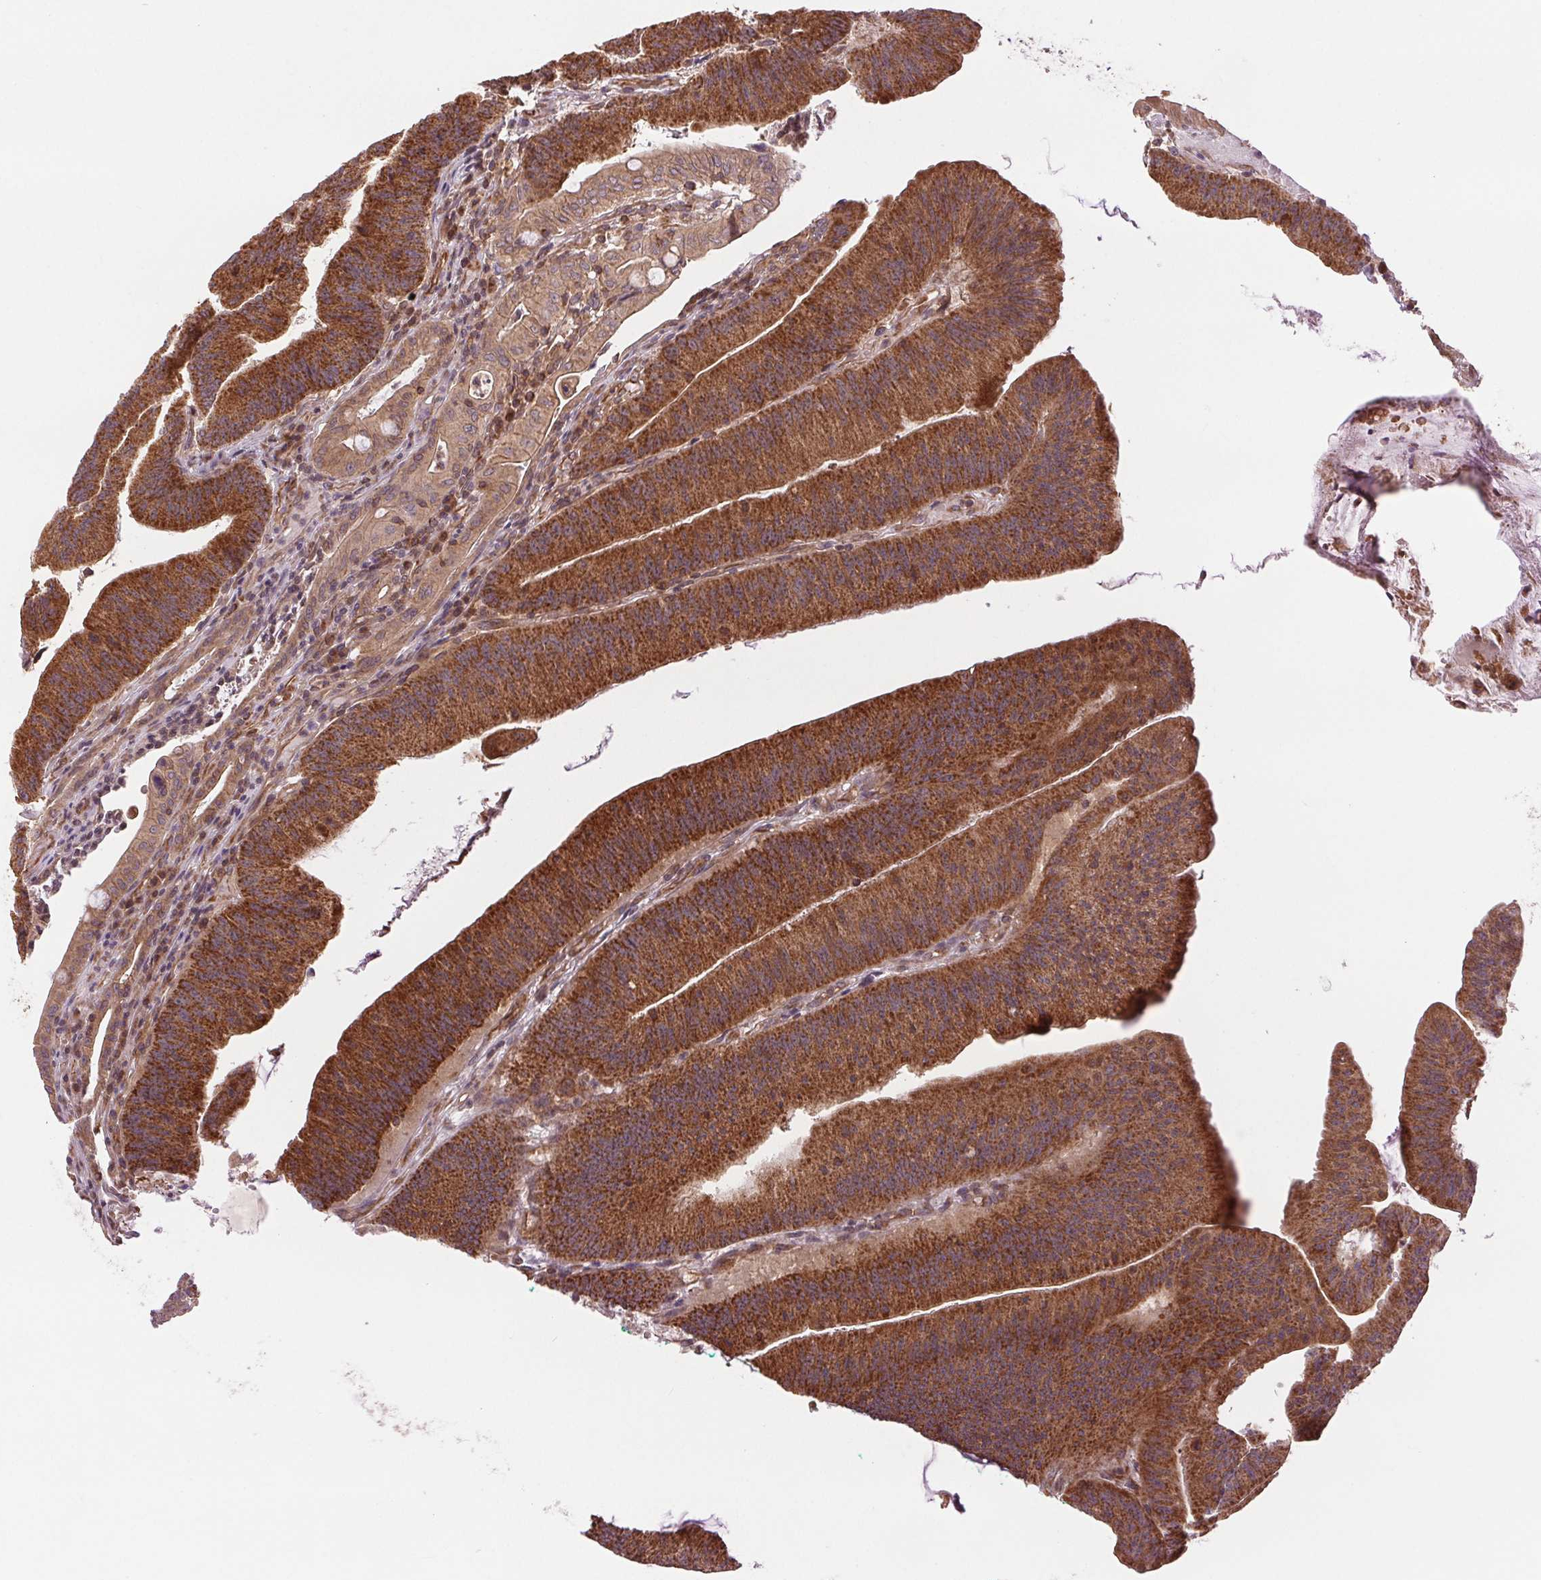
{"staining": {"intensity": "strong", "quantity": ">75%", "location": "cytoplasmic/membranous"}, "tissue": "colorectal cancer", "cell_type": "Tumor cells", "image_type": "cancer", "snomed": [{"axis": "morphology", "description": "Adenocarcinoma, NOS"}, {"axis": "topography", "description": "Colon"}], "caption": "Protein staining shows strong cytoplasmic/membranous positivity in approximately >75% of tumor cells in colorectal cancer. (Stains: DAB in brown, nuclei in blue, Microscopy: brightfield microscopy at high magnification).", "gene": "STARD7", "patient": {"sex": "female", "age": 78}}